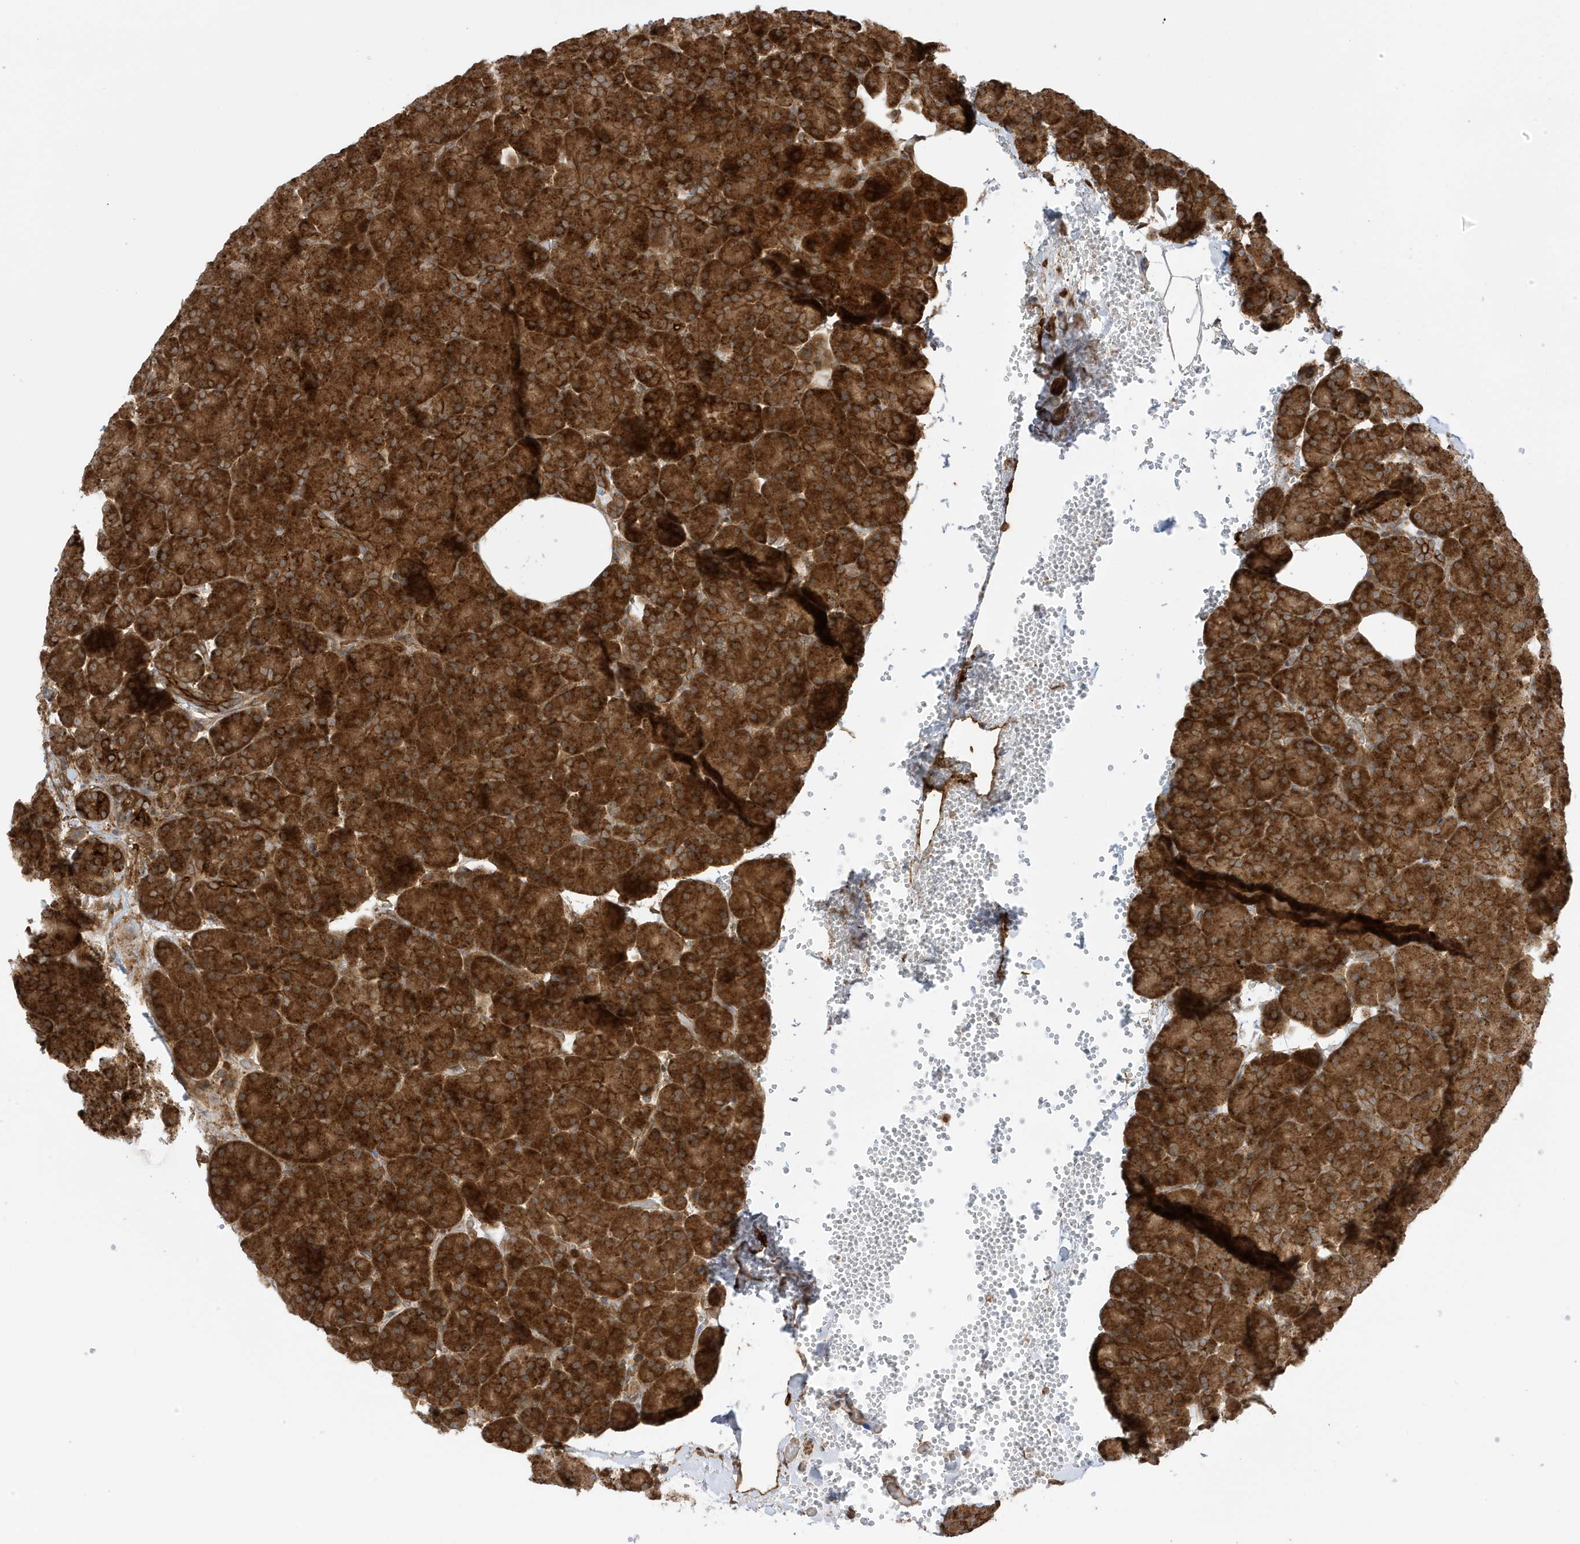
{"staining": {"intensity": "strong", "quantity": ">75%", "location": "cytoplasmic/membranous"}, "tissue": "pancreas", "cell_type": "Exocrine glandular cells", "image_type": "normal", "snomed": [{"axis": "morphology", "description": "Normal tissue, NOS"}, {"axis": "morphology", "description": "Carcinoid, malignant, NOS"}, {"axis": "topography", "description": "Pancreas"}], "caption": "Brown immunohistochemical staining in unremarkable pancreas exhibits strong cytoplasmic/membranous positivity in about >75% of exocrine glandular cells.", "gene": "CDC42EP3", "patient": {"sex": "female", "age": 35}}